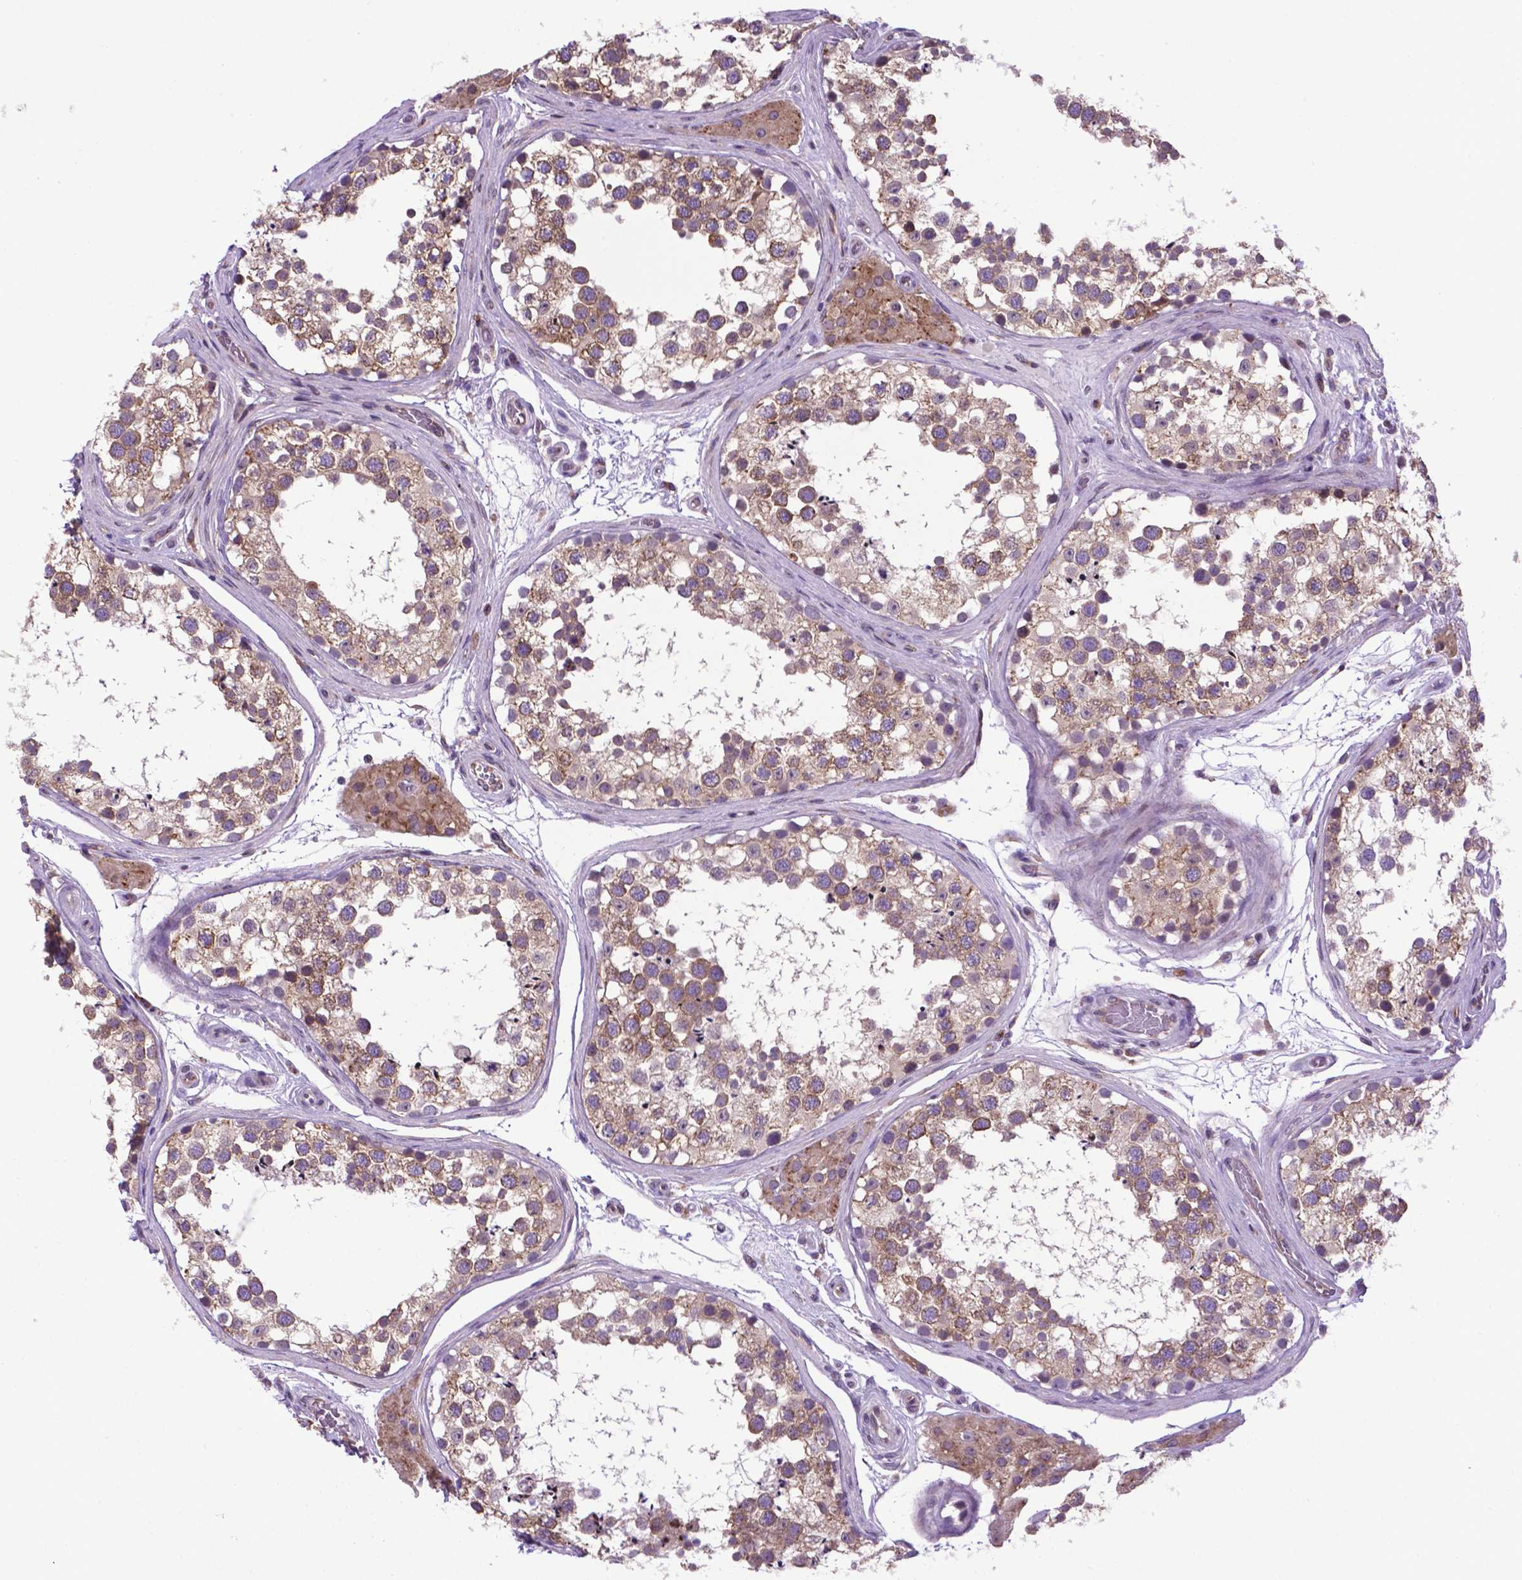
{"staining": {"intensity": "strong", "quantity": ">75%", "location": "cytoplasmic/membranous"}, "tissue": "testis", "cell_type": "Cells in seminiferous ducts", "image_type": "normal", "snomed": [{"axis": "morphology", "description": "Normal tissue, NOS"}, {"axis": "morphology", "description": "Seminoma, NOS"}, {"axis": "topography", "description": "Testis"}], "caption": "Protein analysis of unremarkable testis exhibits strong cytoplasmic/membranous staining in approximately >75% of cells in seminiferous ducts. (Brightfield microscopy of DAB IHC at high magnification).", "gene": "ENSG00000269590", "patient": {"sex": "male", "age": 65}}